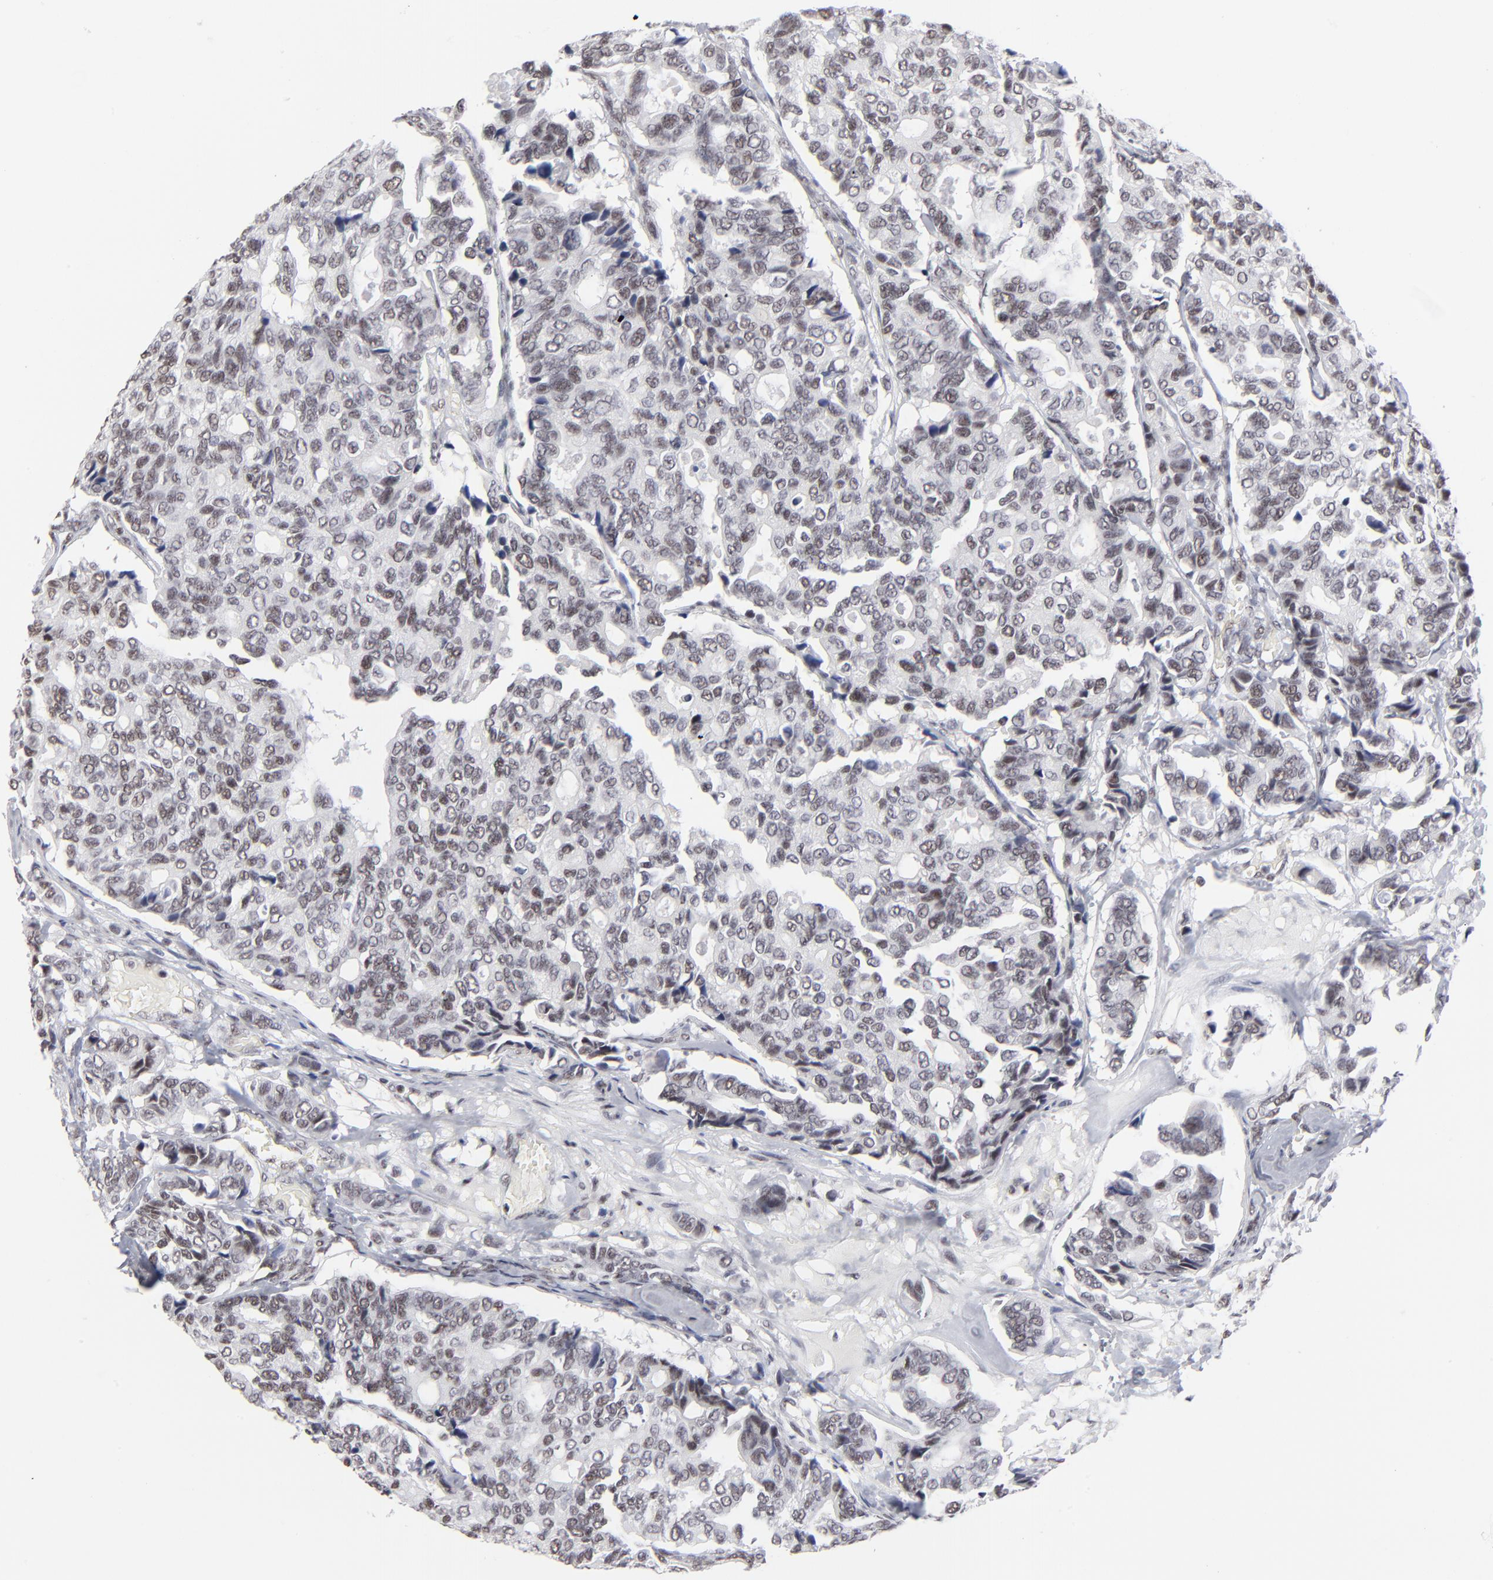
{"staining": {"intensity": "weak", "quantity": "25%-75%", "location": "nuclear"}, "tissue": "breast cancer", "cell_type": "Tumor cells", "image_type": "cancer", "snomed": [{"axis": "morphology", "description": "Duct carcinoma"}, {"axis": "topography", "description": "Breast"}], "caption": "This micrograph displays immunohistochemistry (IHC) staining of human invasive ductal carcinoma (breast), with low weak nuclear positivity in about 25%-75% of tumor cells.", "gene": "SP2", "patient": {"sex": "female", "age": 69}}